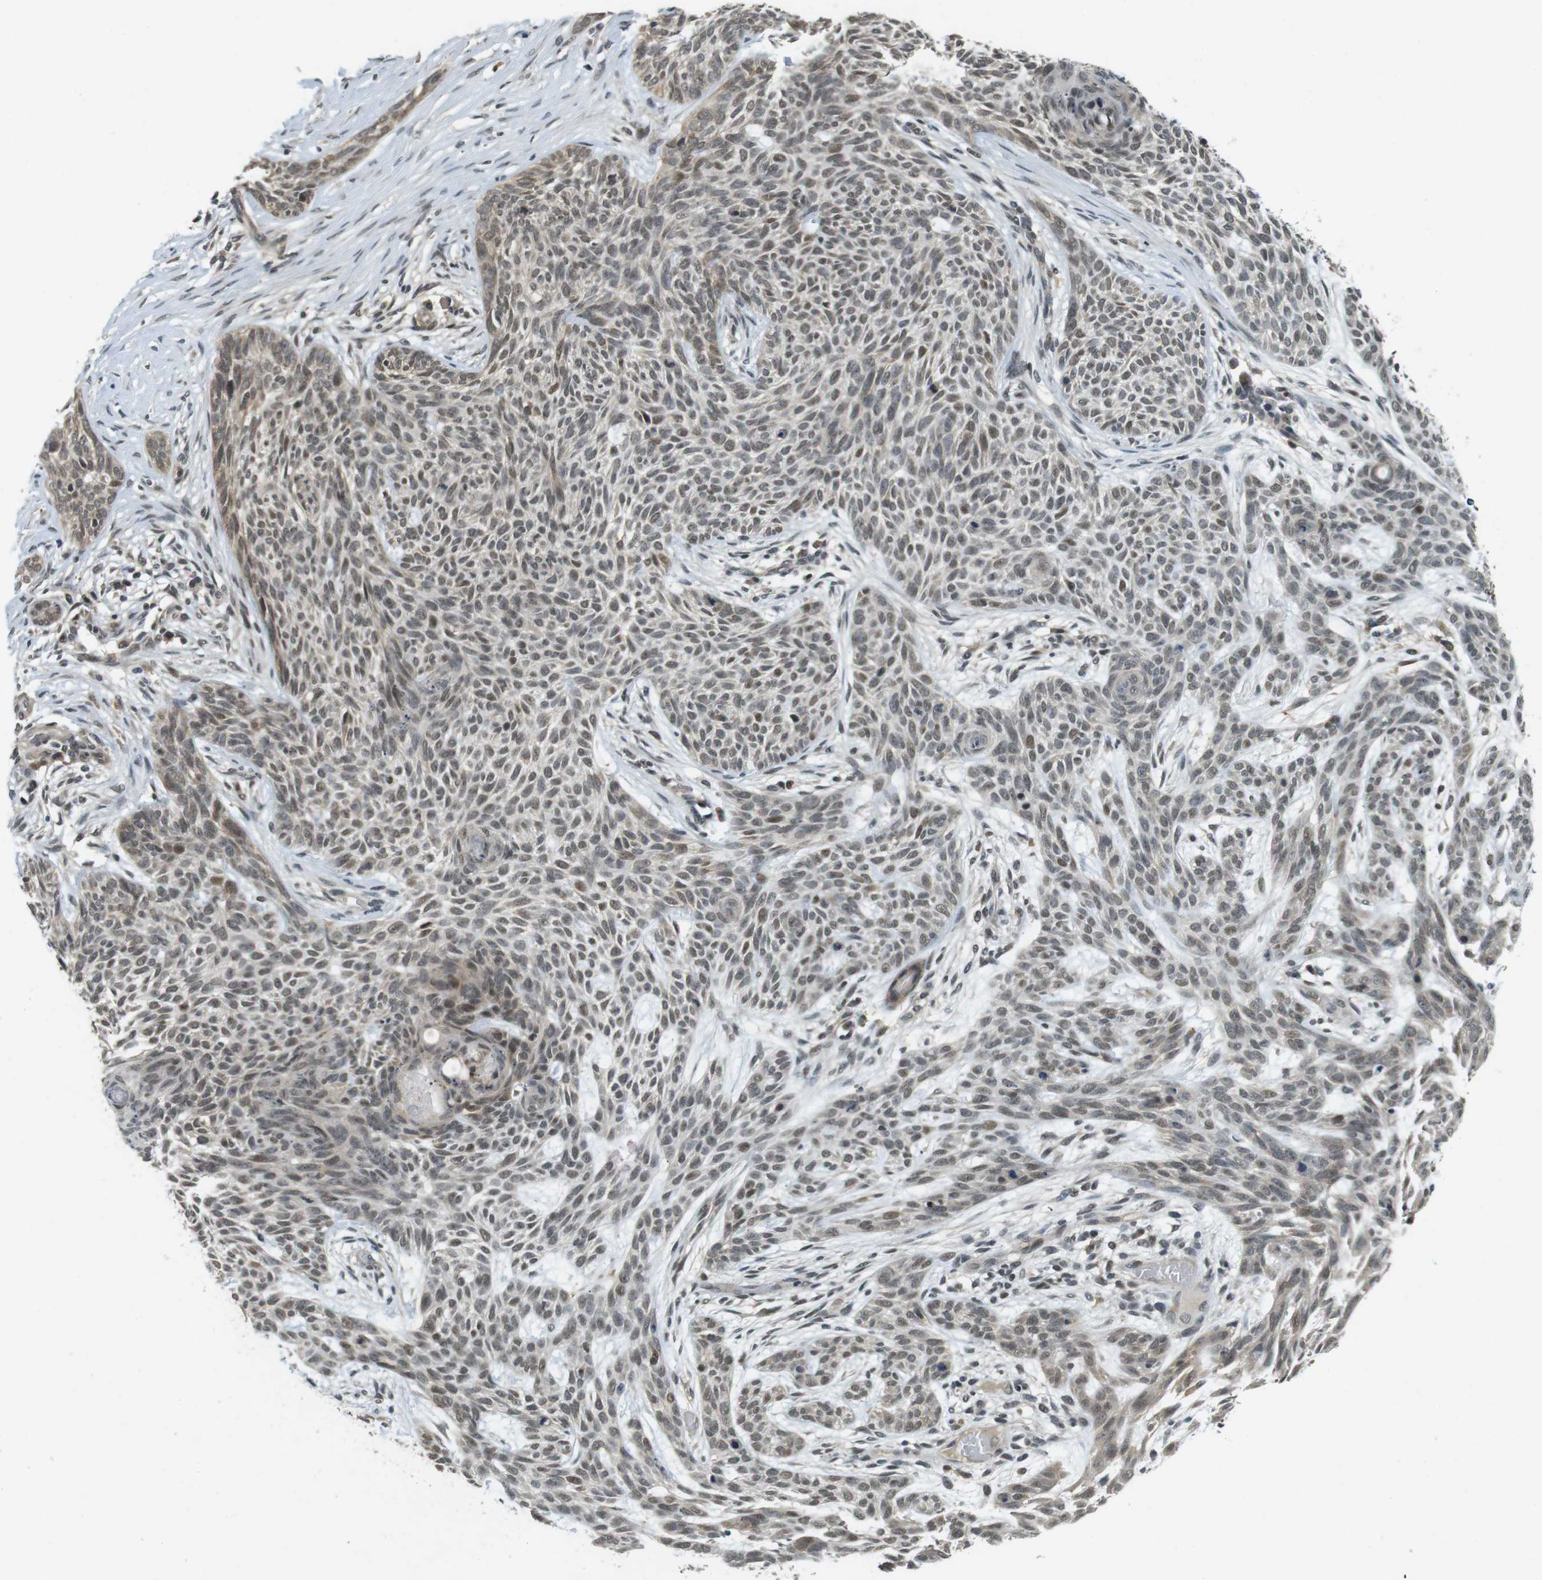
{"staining": {"intensity": "weak", "quantity": ">75%", "location": "nuclear"}, "tissue": "skin cancer", "cell_type": "Tumor cells", "image_type": "cancer", "snomed": [{"axis": "morphology", "description": "Basal cell carcinoma"}, {"axis": "topography", "description": "Skin"}], "caption": "A micrograph of human skin basal cell carcinoma stained for a protein exhibits weak nuclear brown staining in tumor cells.", "gene": "BRD4", "patient": {"sex": "female", "age": 59}}